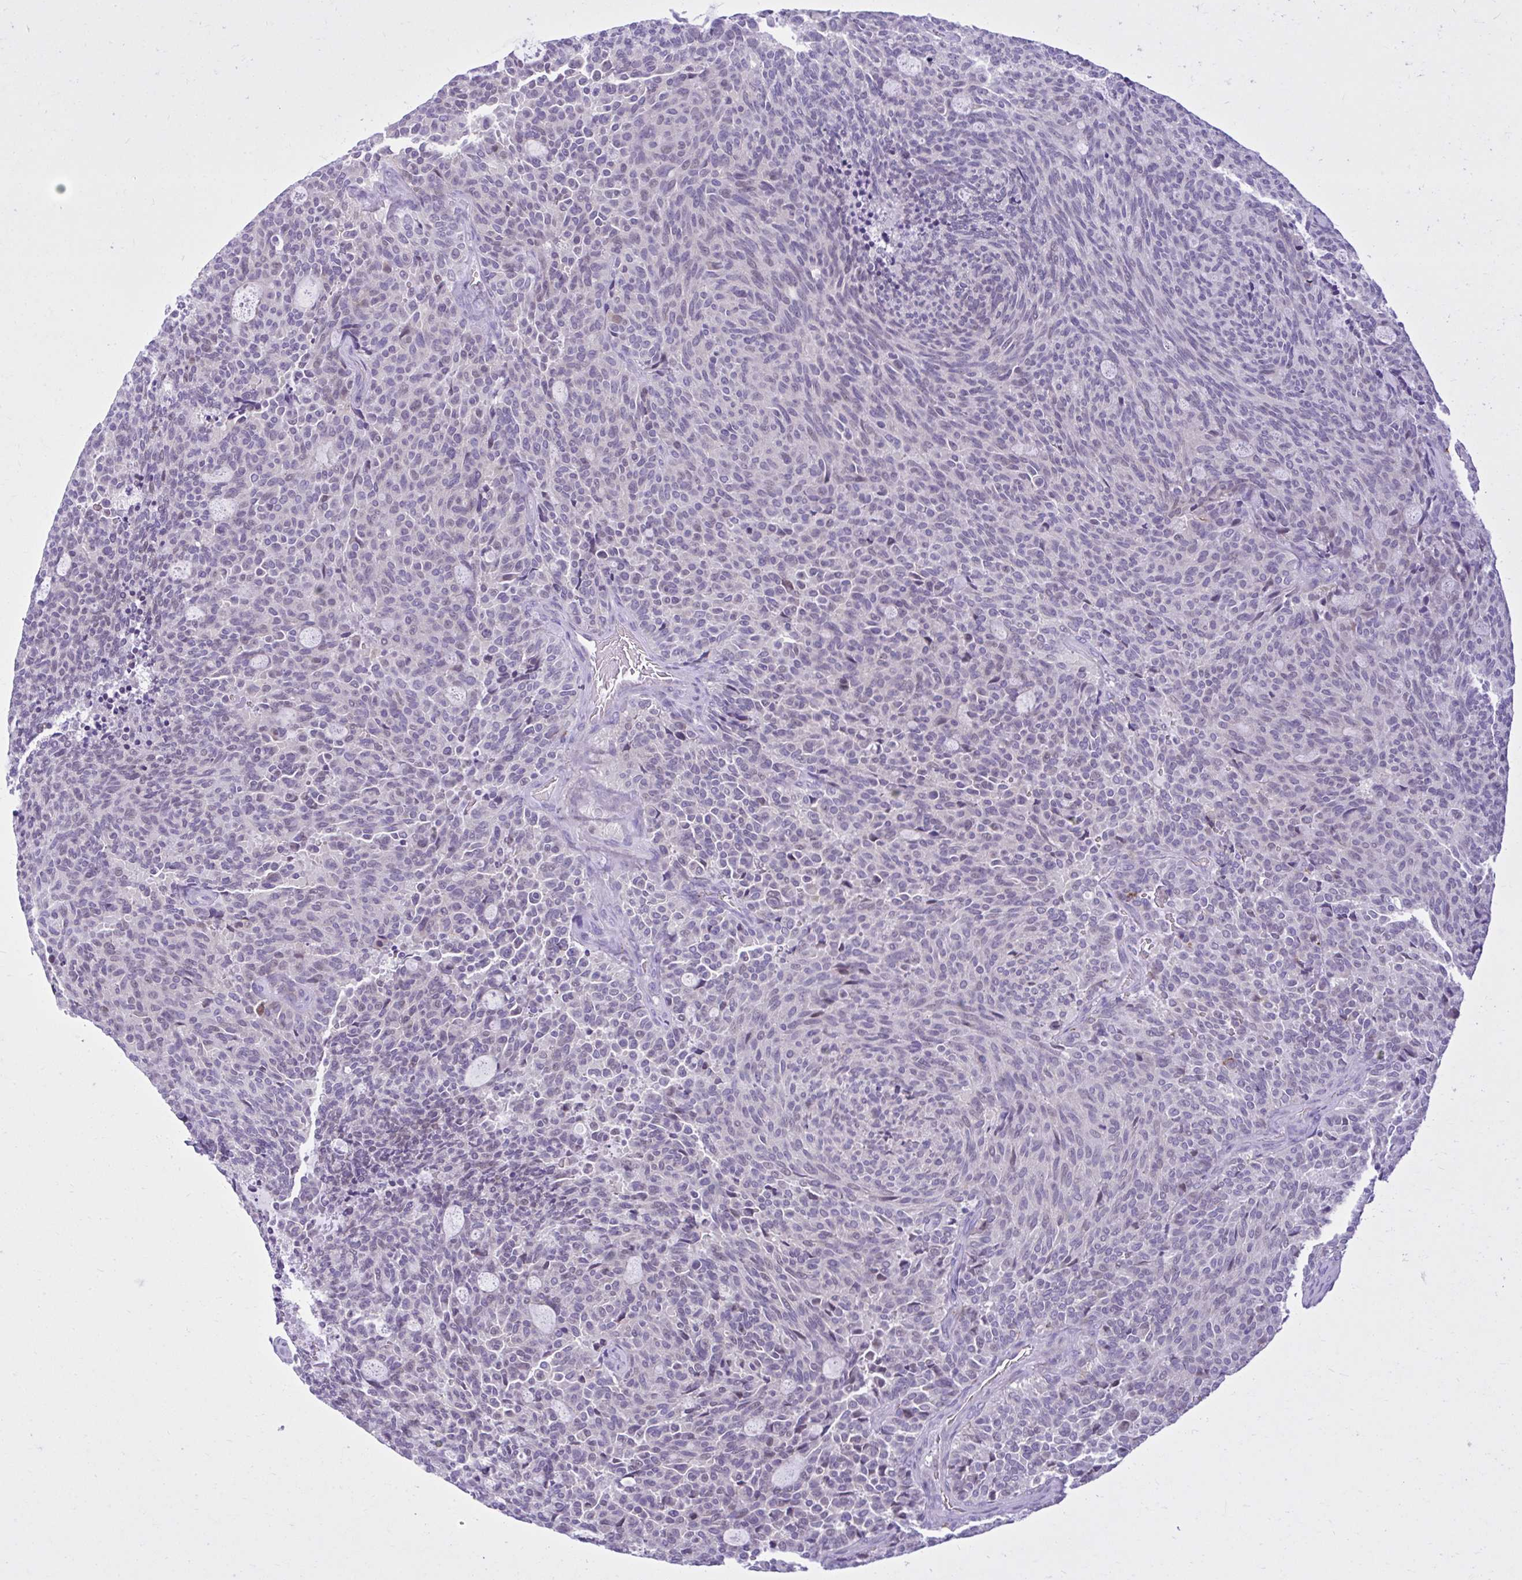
{"staining": {"intensity": "negative", "quantity": "none", "location": "none"}, "tissue": "carcinoid", "cell_type": "Tumor cells", "image_type": "cancer", "snomed": [{"axis": "morphology", "description": "Carcinoid, malignant, NOS"}, {"axis": "topography", "description": "Pancreas"}], "caption": "A high-resolution histopathology image shows immunohistochemistry staining of carcinoid, which demonstrates no significant positivity in tumor cells.", "gene": "FAM153A", "patient": {"sex": "female", "age": 54}}